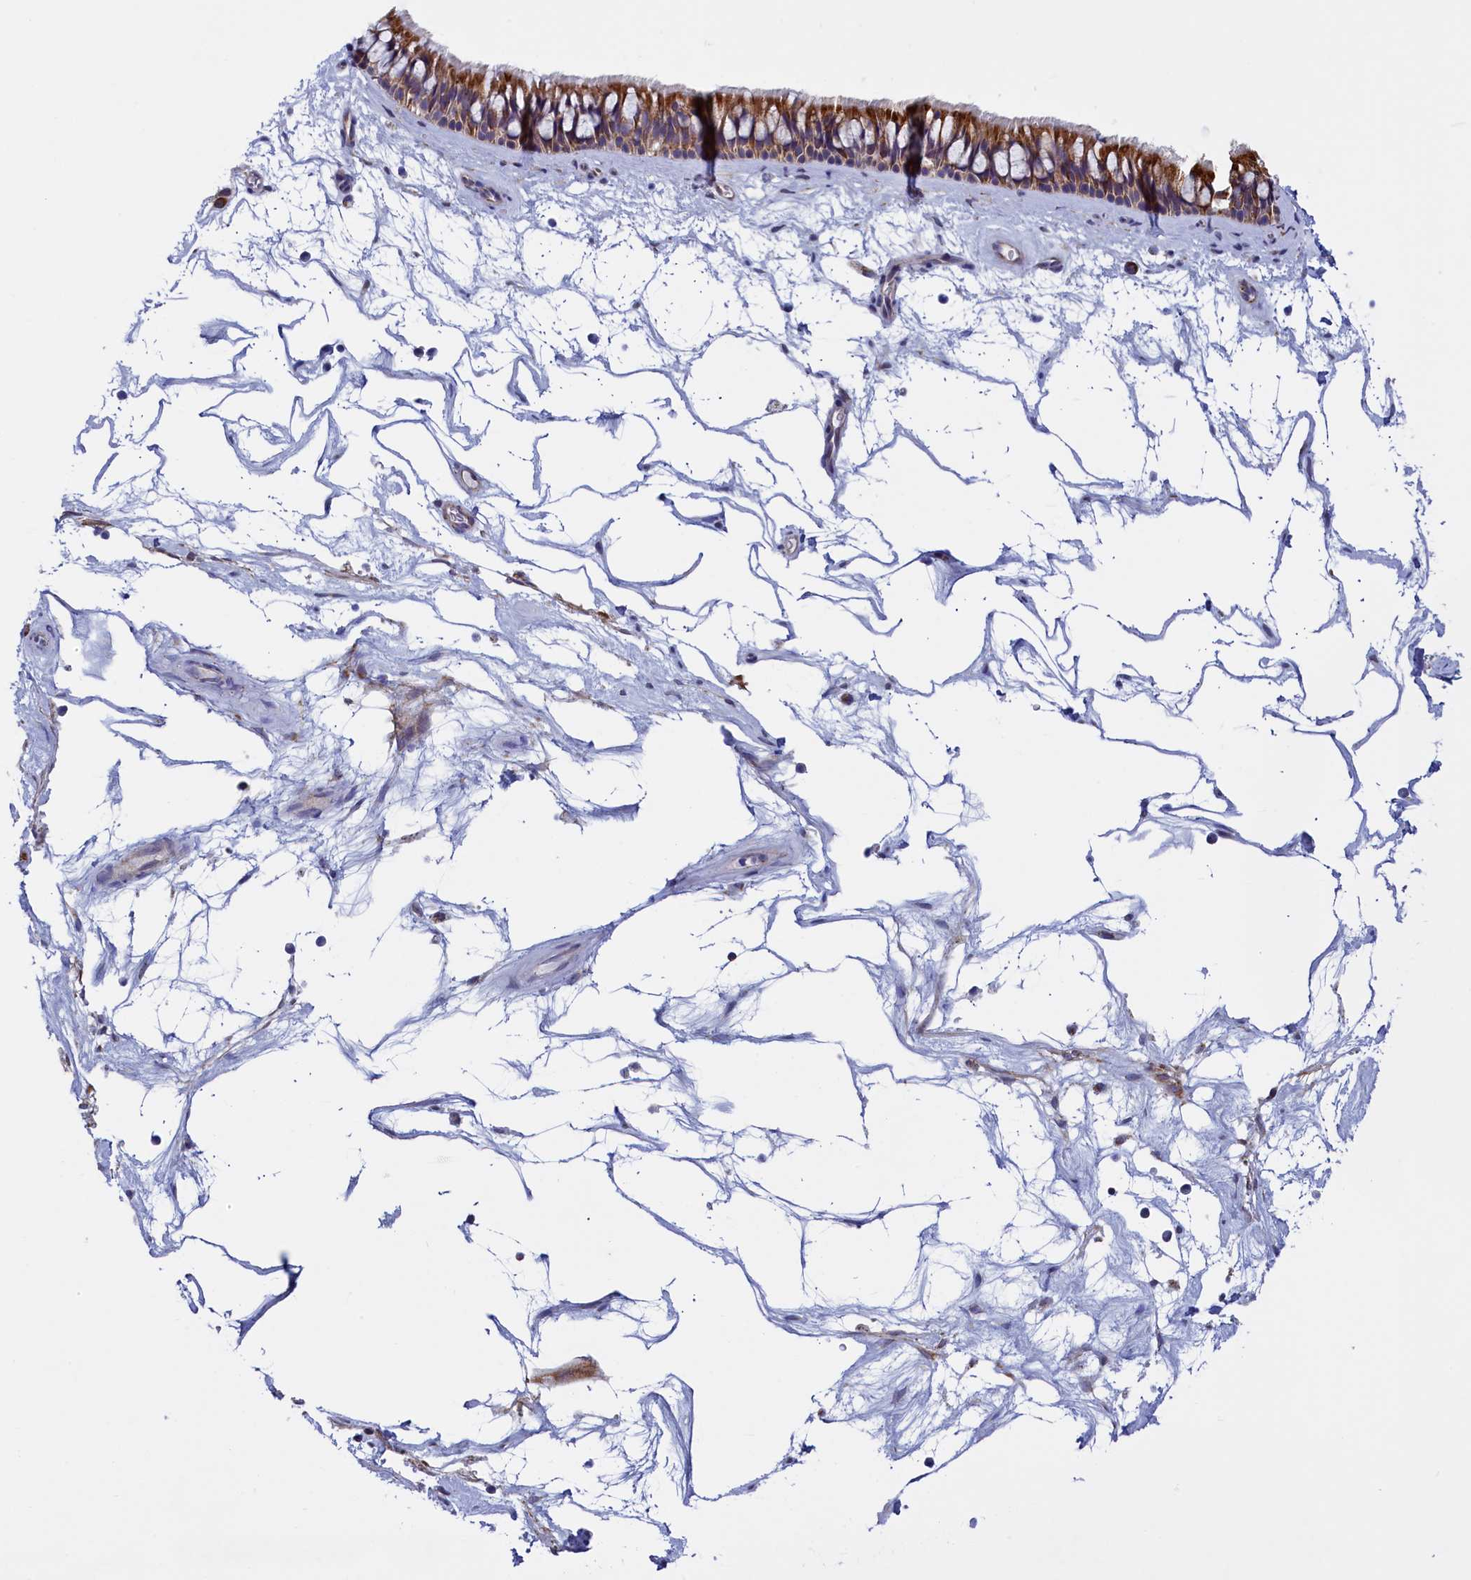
{"staining": {"intensity": "strong", "quantity": ">75%", "location": "cytoplasmic/membranous"}, "tissue": "nasopharynx", "cell_type": "Respiratory epithelial cells", "image_type": "normal", "snomed": [{"axis": "morphology", "description": "Normal tissue, NOS"}, {"axis": "topography", "description": "Nasopharynx"}], "caption": "An image of nasopharynx stained for a protein exhibits strong cytoplasmic/membranous brown staining in respiratory epithelial cells. (Stains: DAB (3,3'-diaminobenzidine) in brown, nuclei in blue, Microscopy: brightfield microscopy at high magnification).", "gene": "IFT122", "patient": {"sex": "male", "age": 64}}